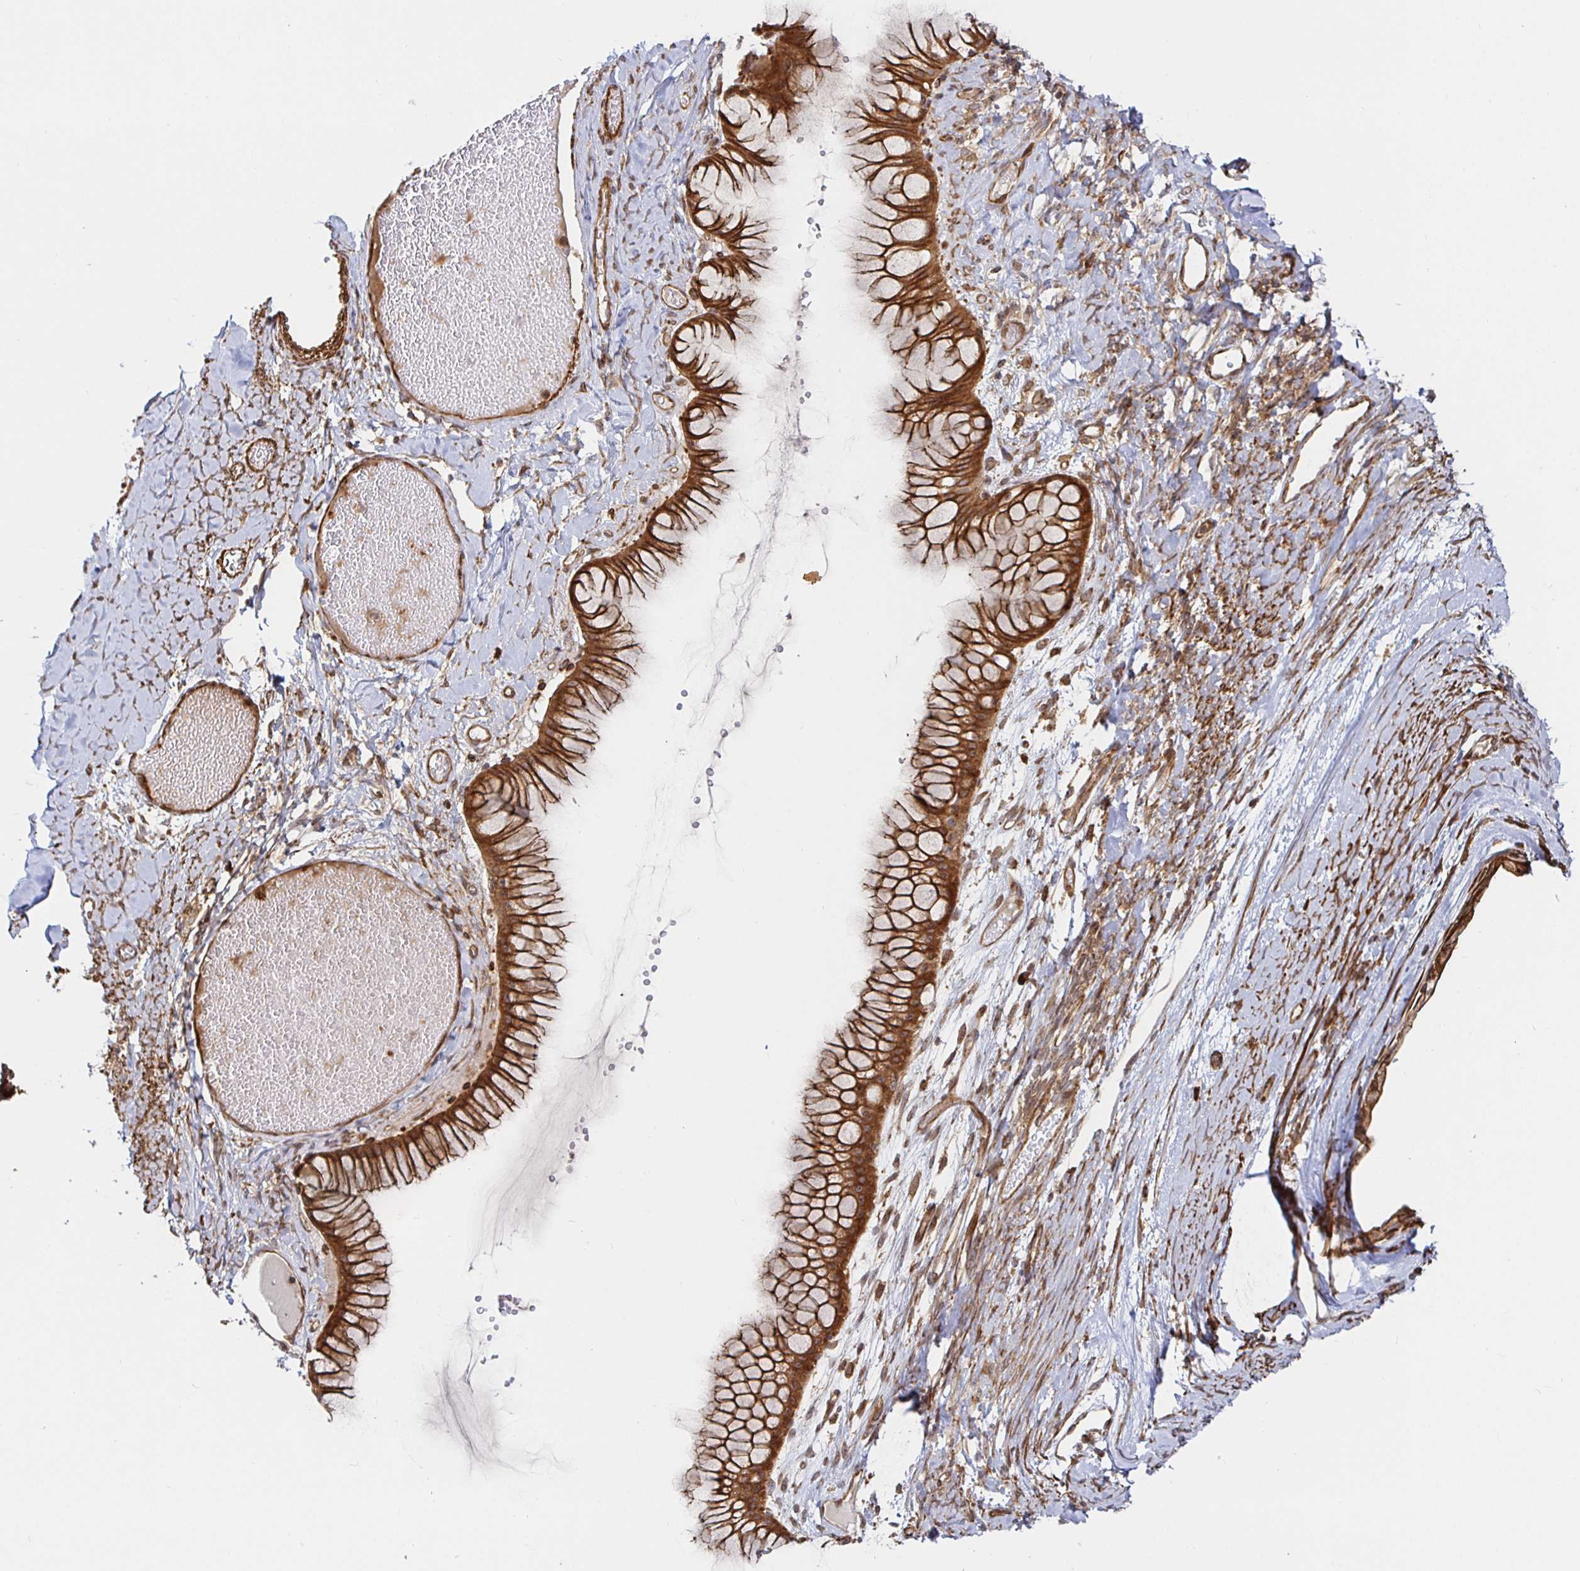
{"staining": {"intensity": "strong", "quantity": ">75%", "location": "cytoplasmic/membranous"}, "tissue": "ovarian cancer", "cell_type": "Tumor cells", "image_type": "cancer", "snomed": [{"axis": "morphology", "description": "Cystadenocarcinoma, mucinous, NOS"}, {"axis": "topography", "description": "Ovary"}], "caption": "About >75% of tumor cells in human ovarian mucinous cystadenocarcinoma demonstrate strong cytoplasmic/membranous protein staining as visualized by brown immunohistochemical staining.", "gene": "STRAP", "patient": {"sex": "female", "age": 61}}